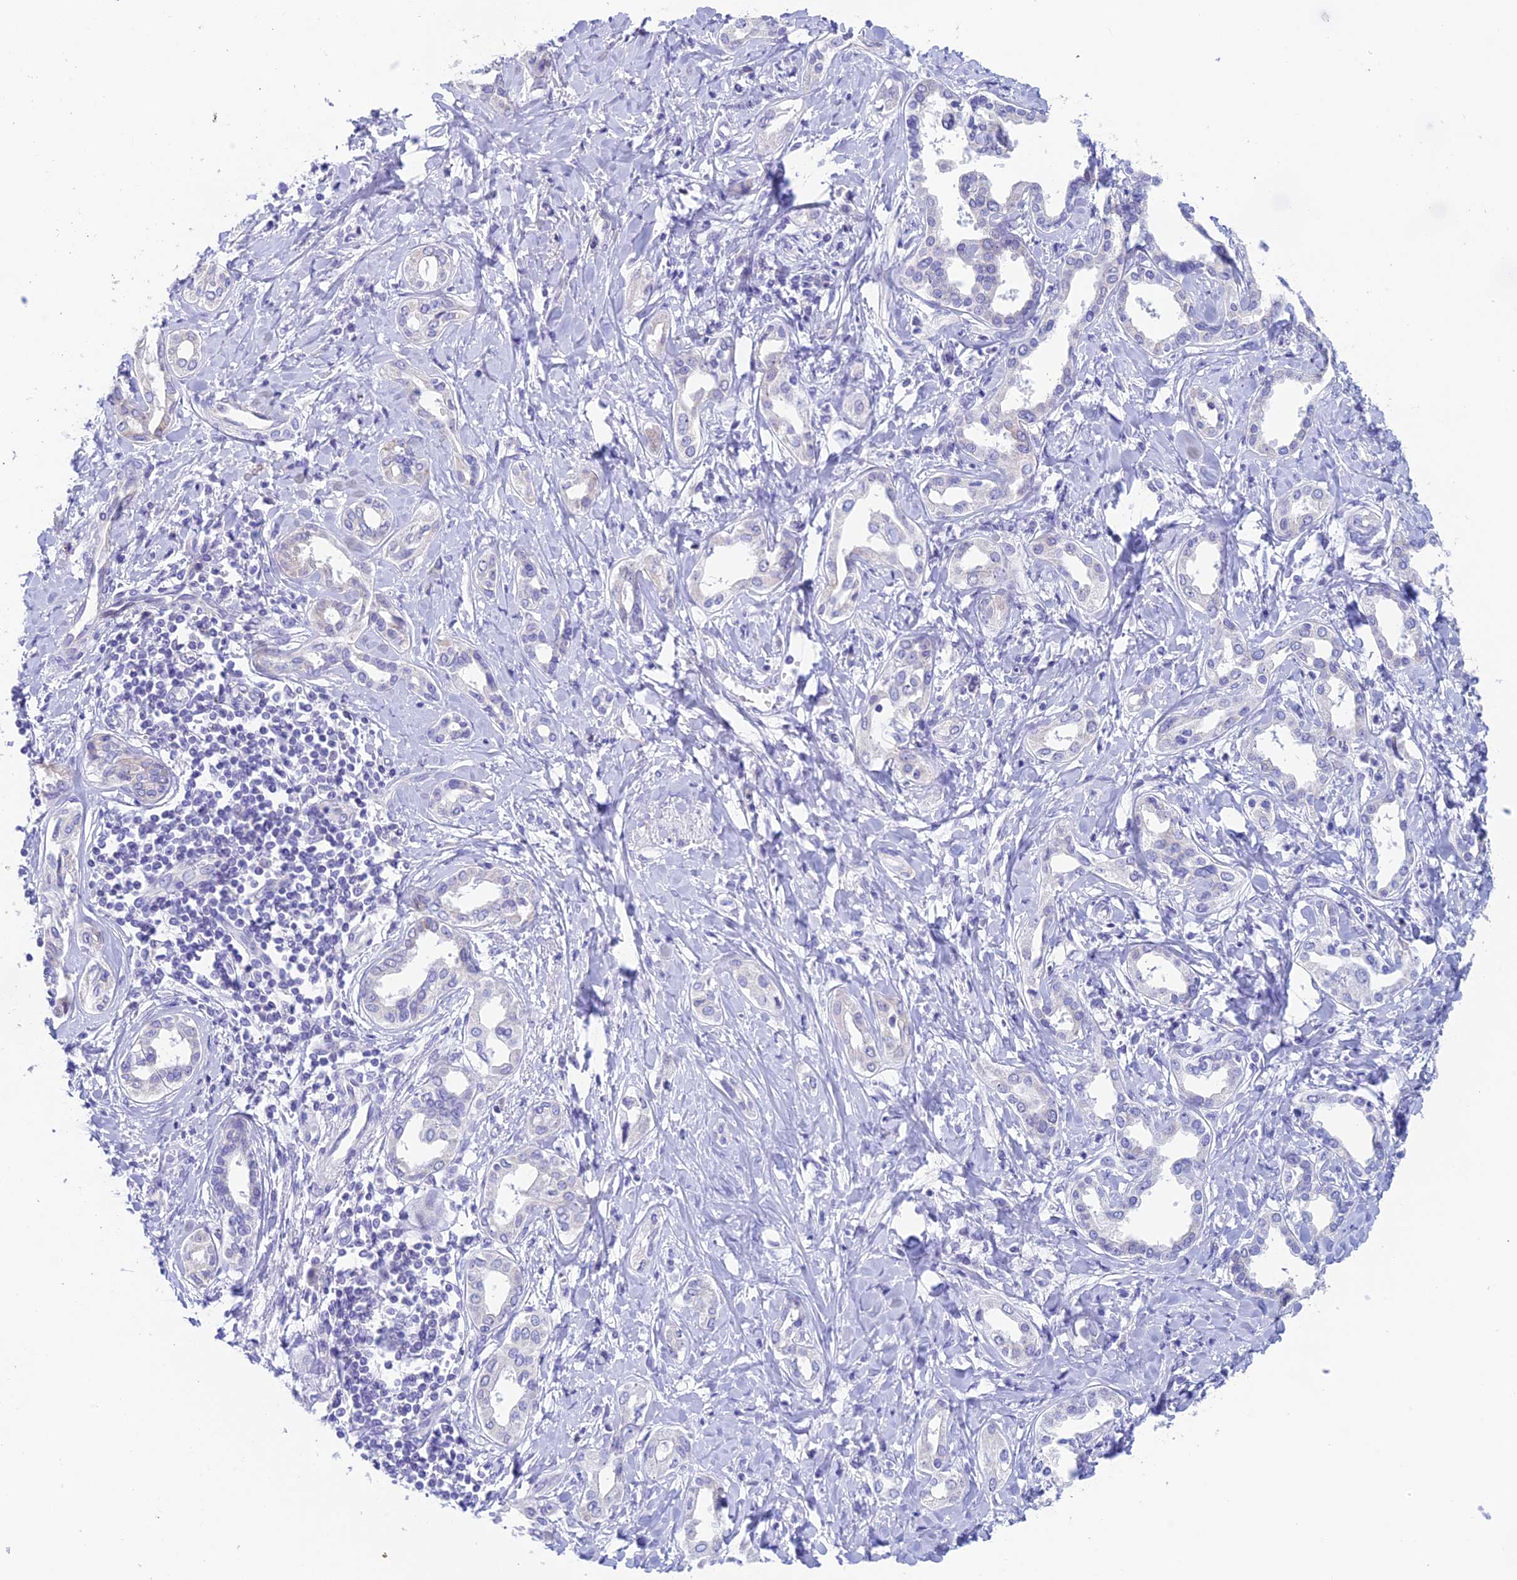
{"staining": {"intensity": "negative", "quantity": "none", "location": "none"}, "tissue": "liver cancer", "cell_type": "Tumor cells", "image_type": "cancer", "snomed": [{"axis": "morphology", "description": "Cholangiocarcinoma"}, {"axis": "topography", "description": "Liver"}], "caption": "Tumor cells show no significant protein staining in liver cancer. (Immunohistochemistry, brightfield microscopy, high magnification).", "gene": "REEP4", "patient": {"sex": "female", "age": 77}}